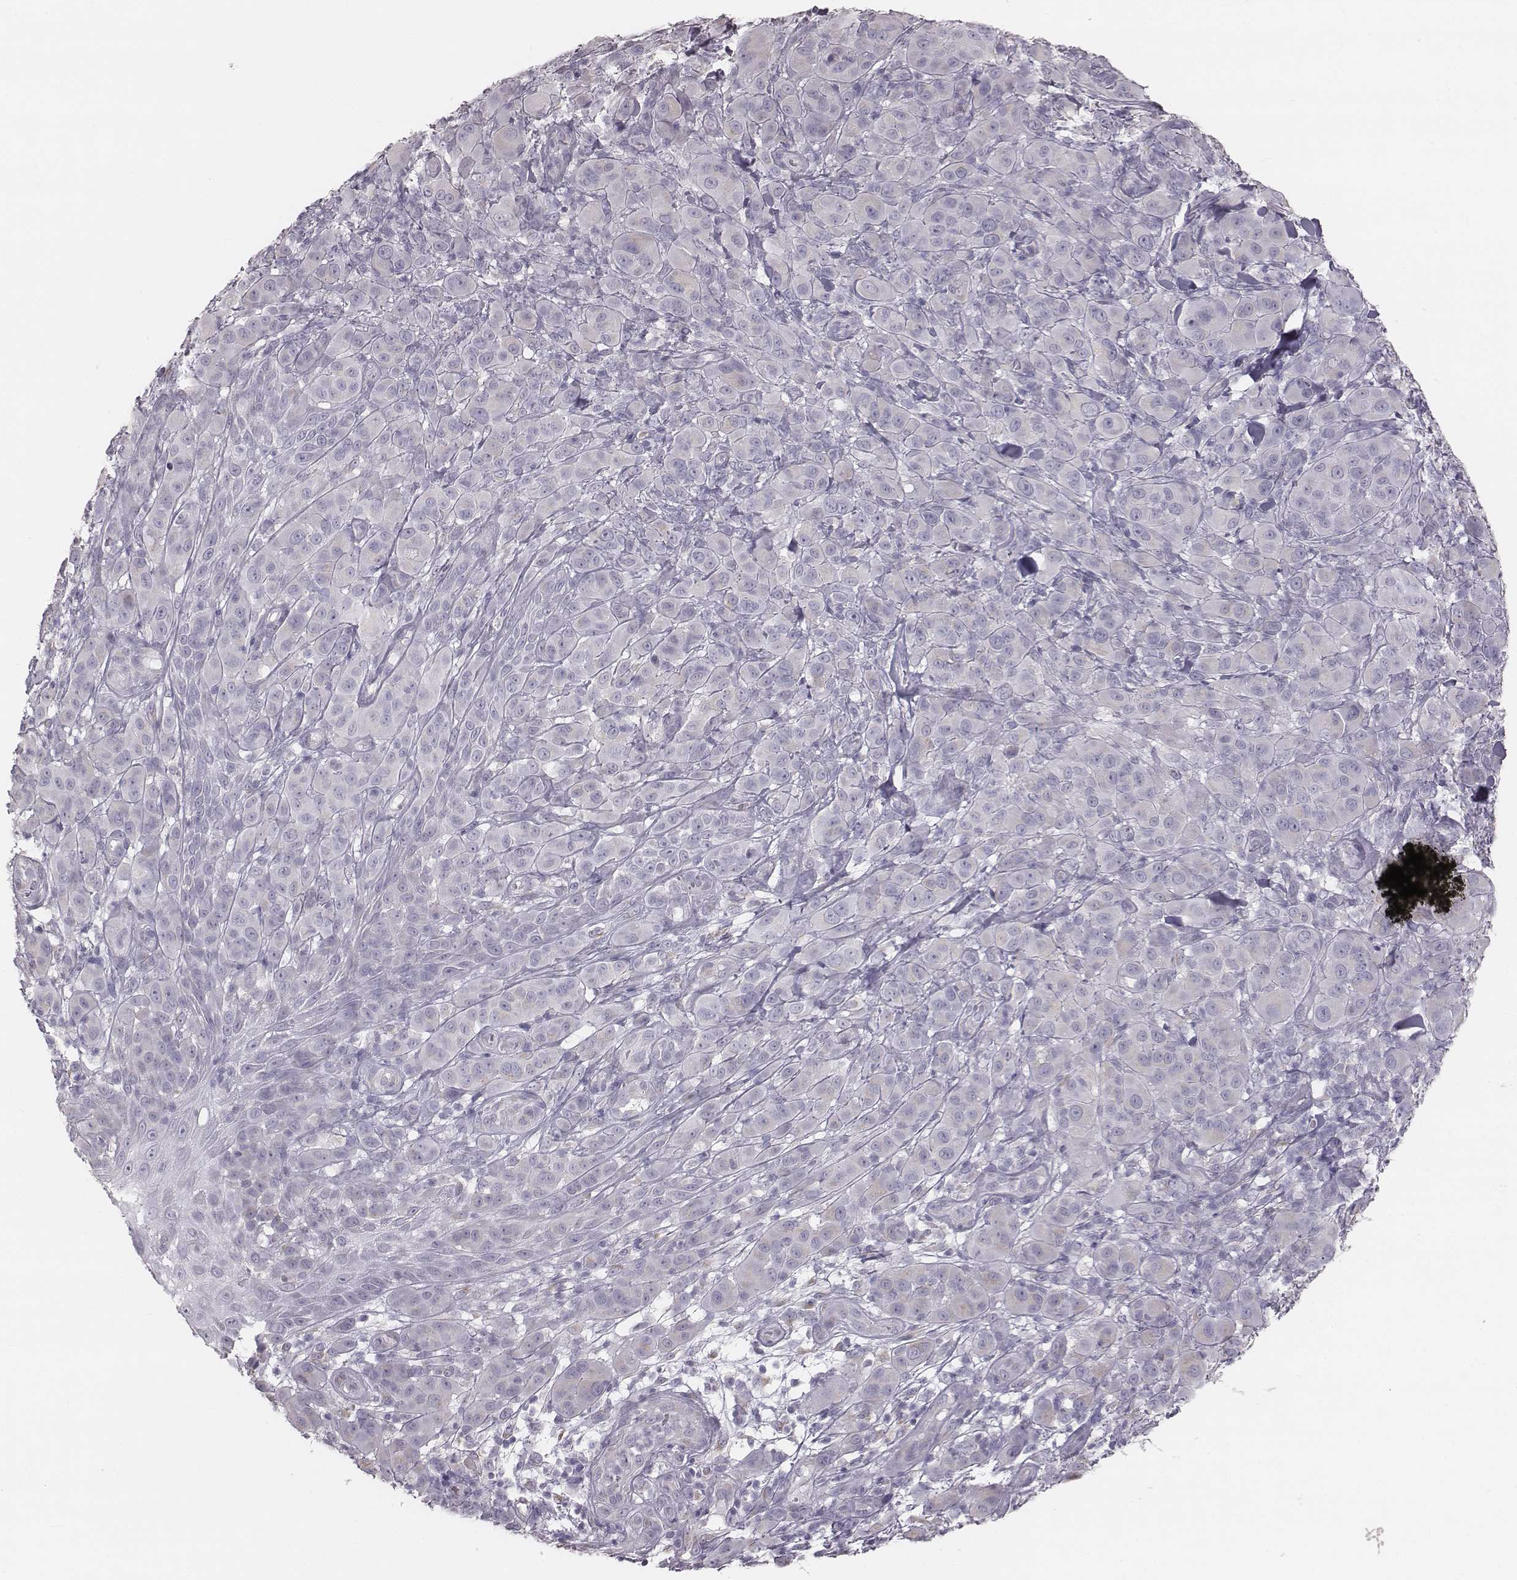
{"staining": {"intensity": "negative", "quantity": "none", "location": "none"}, "tissue": "melanoma", "cell_type": "Tumor cells", "image_type": "cancer", "snomed": [{"axis": "morphology", "description": "Malignant melanoma, NOS"}, {"axis": "topography", "description": "Skin"}], "caption": "An image of malignant melanoma stained for a protein displays no brown staining in tumor cells.", "gene": "C6orf58", "patient": {"sex": "female", "age": 87}}